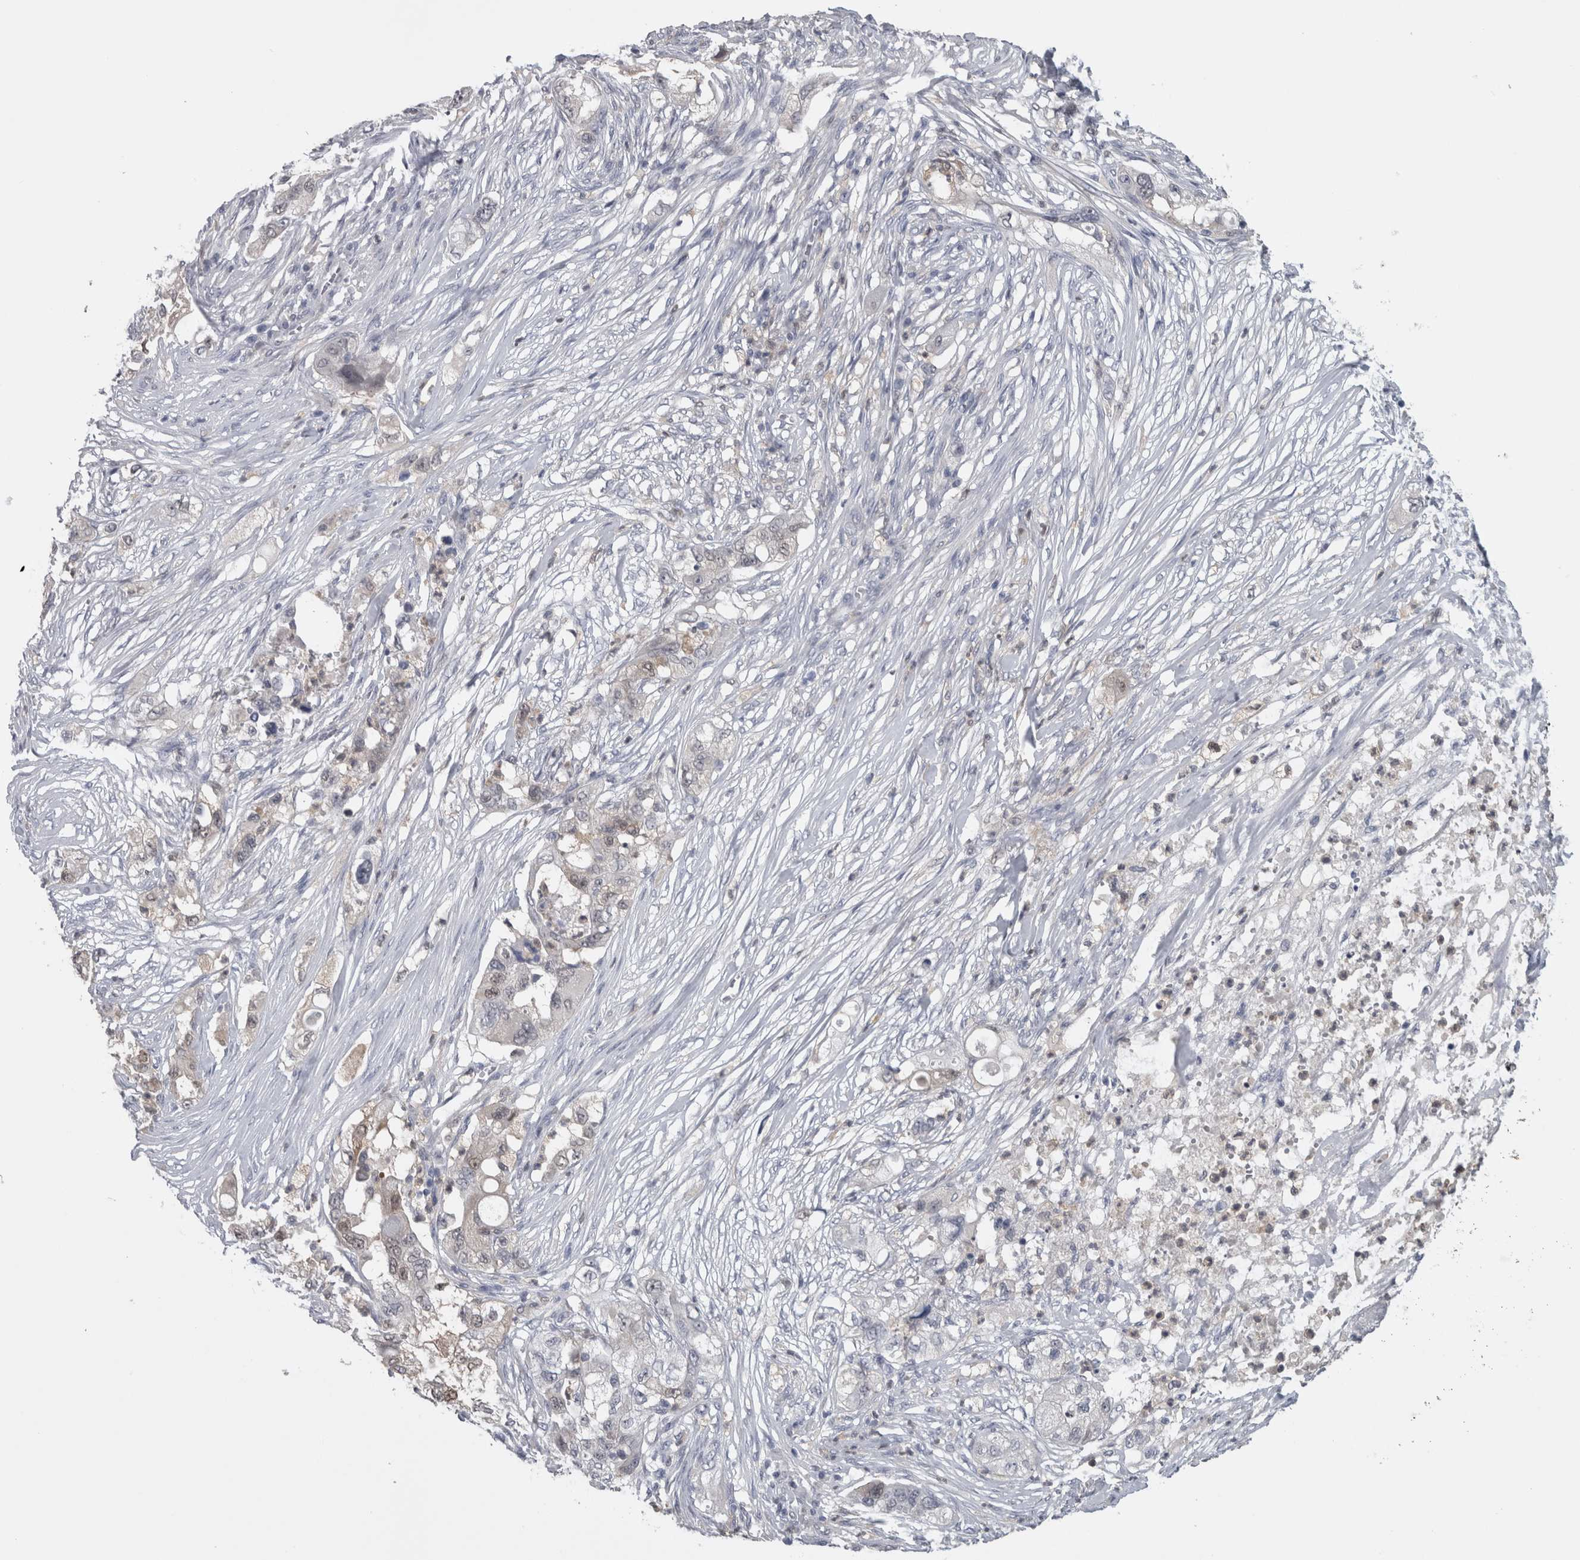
{"staining": {"intensity": "moderate", "quantity": "<25%", "location": "nuclear"}, "tissue": "pancreatic cancer", "cell_type": "Tumor cells", "image_type": "cancer", "snomed": [{"axis": "morphology", "description": "Adenocarcinoma, NOS"}, {"axis": "topography", "description": "Pancreas"}], "caption": "Human pancreatic cancer stained for a protein (brown) demonstrates moderate nuclear positive staining in approximately <25% of tumor cells.", "gene": "NAPRT", "patient": {"sex": "female", "age": 78}}